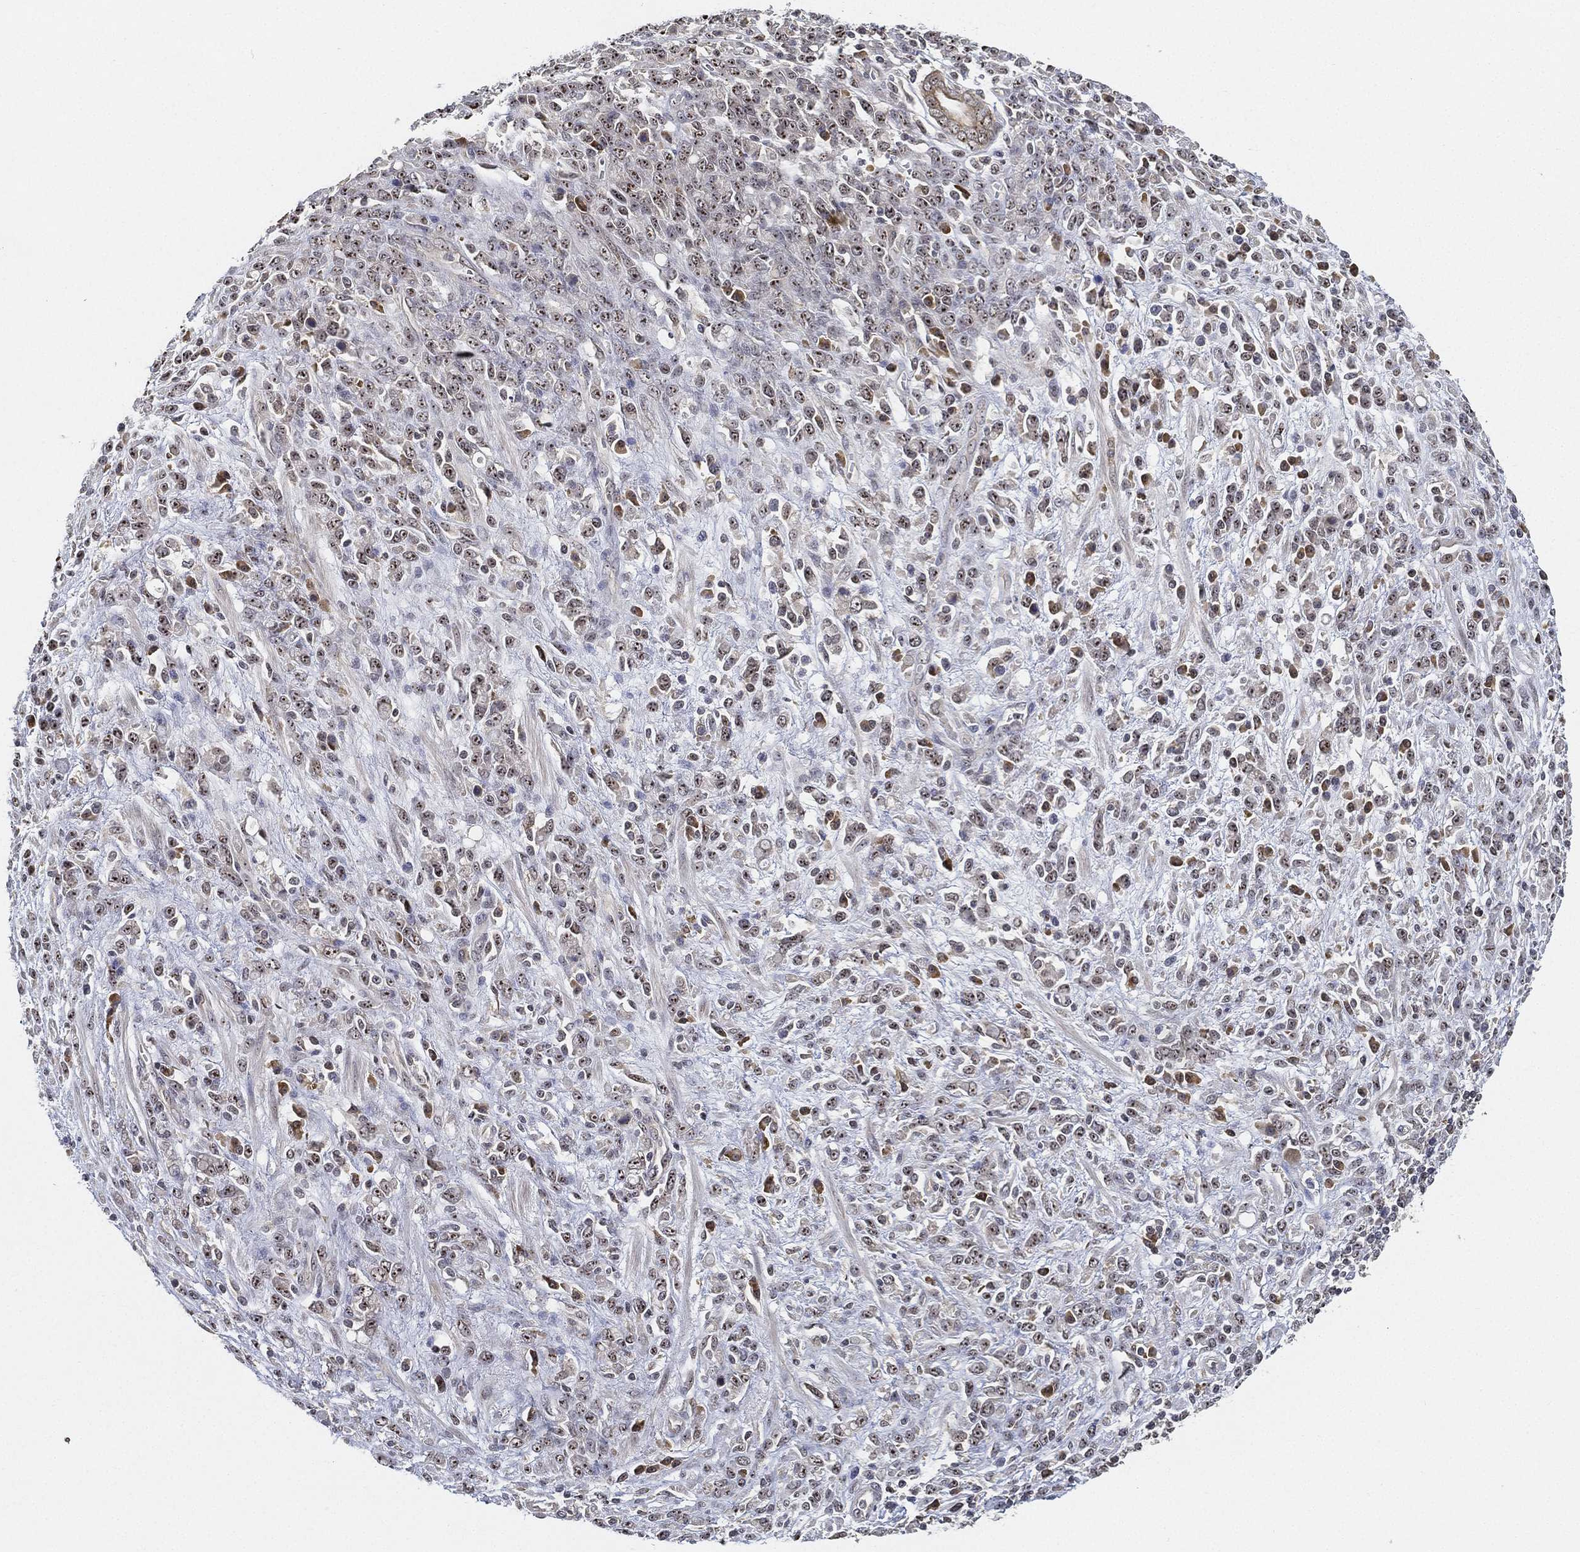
{"staining": {"intensity": "strong", "quantity": "<25%", "location": "nuclear"}, "tissue": "stomach cancer", "cell_type": "Tumor cells", "image_type": "cancer", "snomed": [{"axis": "morphology", "description": "Adenocarcinoma, NOS"}, {"axis": "topography", "description": "Stomach"}], "caption": "Protein staining exhibits strong nuclear positivity in about <25% of tumor cells in stomach adenocarcinoma.", "gene": "PPP1R16B", "patient": {"sex": "female", "age": 57}}